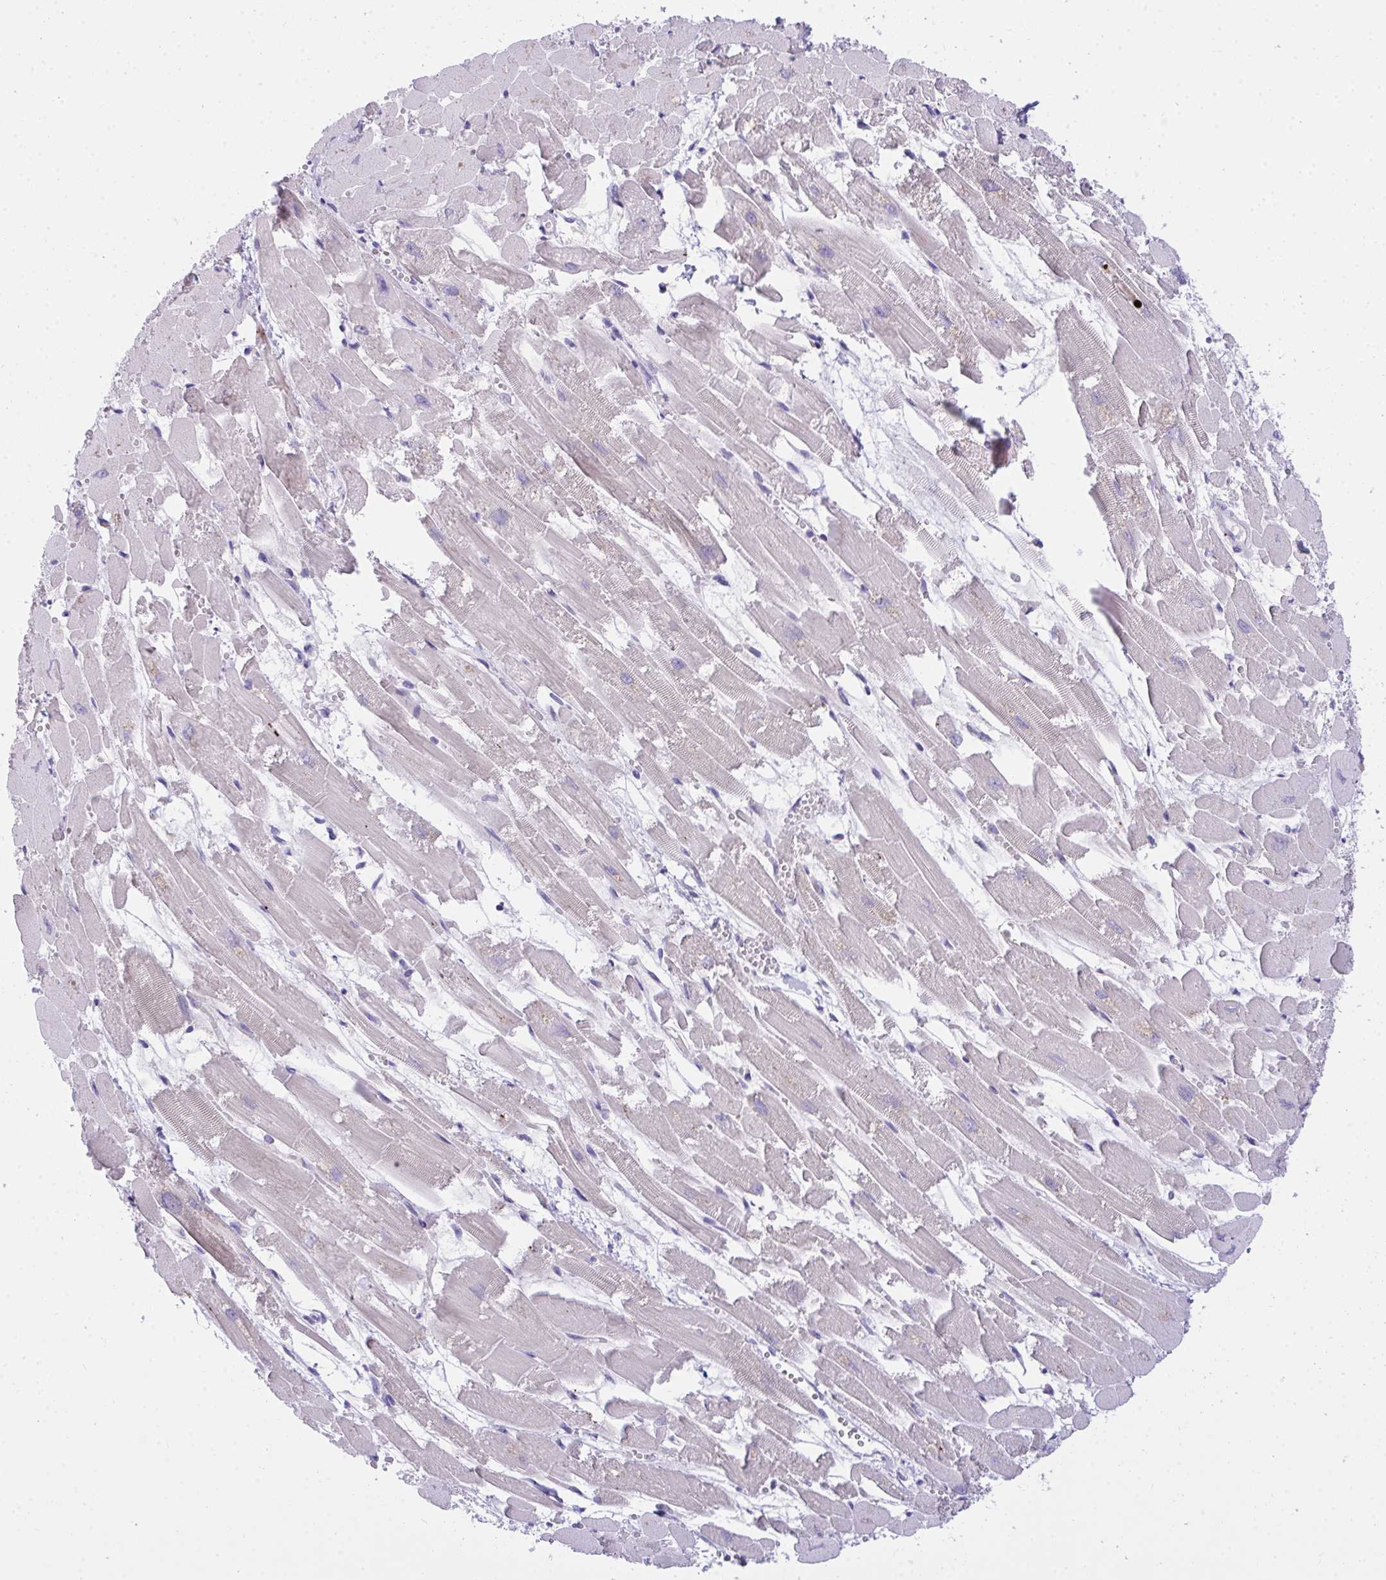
{"staining": {"intensity": "negative", "quantity": "none", "location": "none"}, "tissue": "heart muscle", "cell_type": "Cardiomyocytes", "image_type": "normal", "snomed": [{"axis": "morphology", "description": "Normal tissue, NOS"}, {"axis": "topography", "description": "Heart"}], "caption": "Immunohistochemistry micrograph of unremarkable human heart muscle stained for a protein (brown), which exhibits no staining in cardiomyocytes. The staining was performed using DAB (3,3'-diaminobenzidine) to visualize the protein expression in brown, while the nuclei were stained in blue with hematoxylin (Magnification: 20x).", "gene": "SEMA6B", "patient": {"sex": "female", "age": 52}}